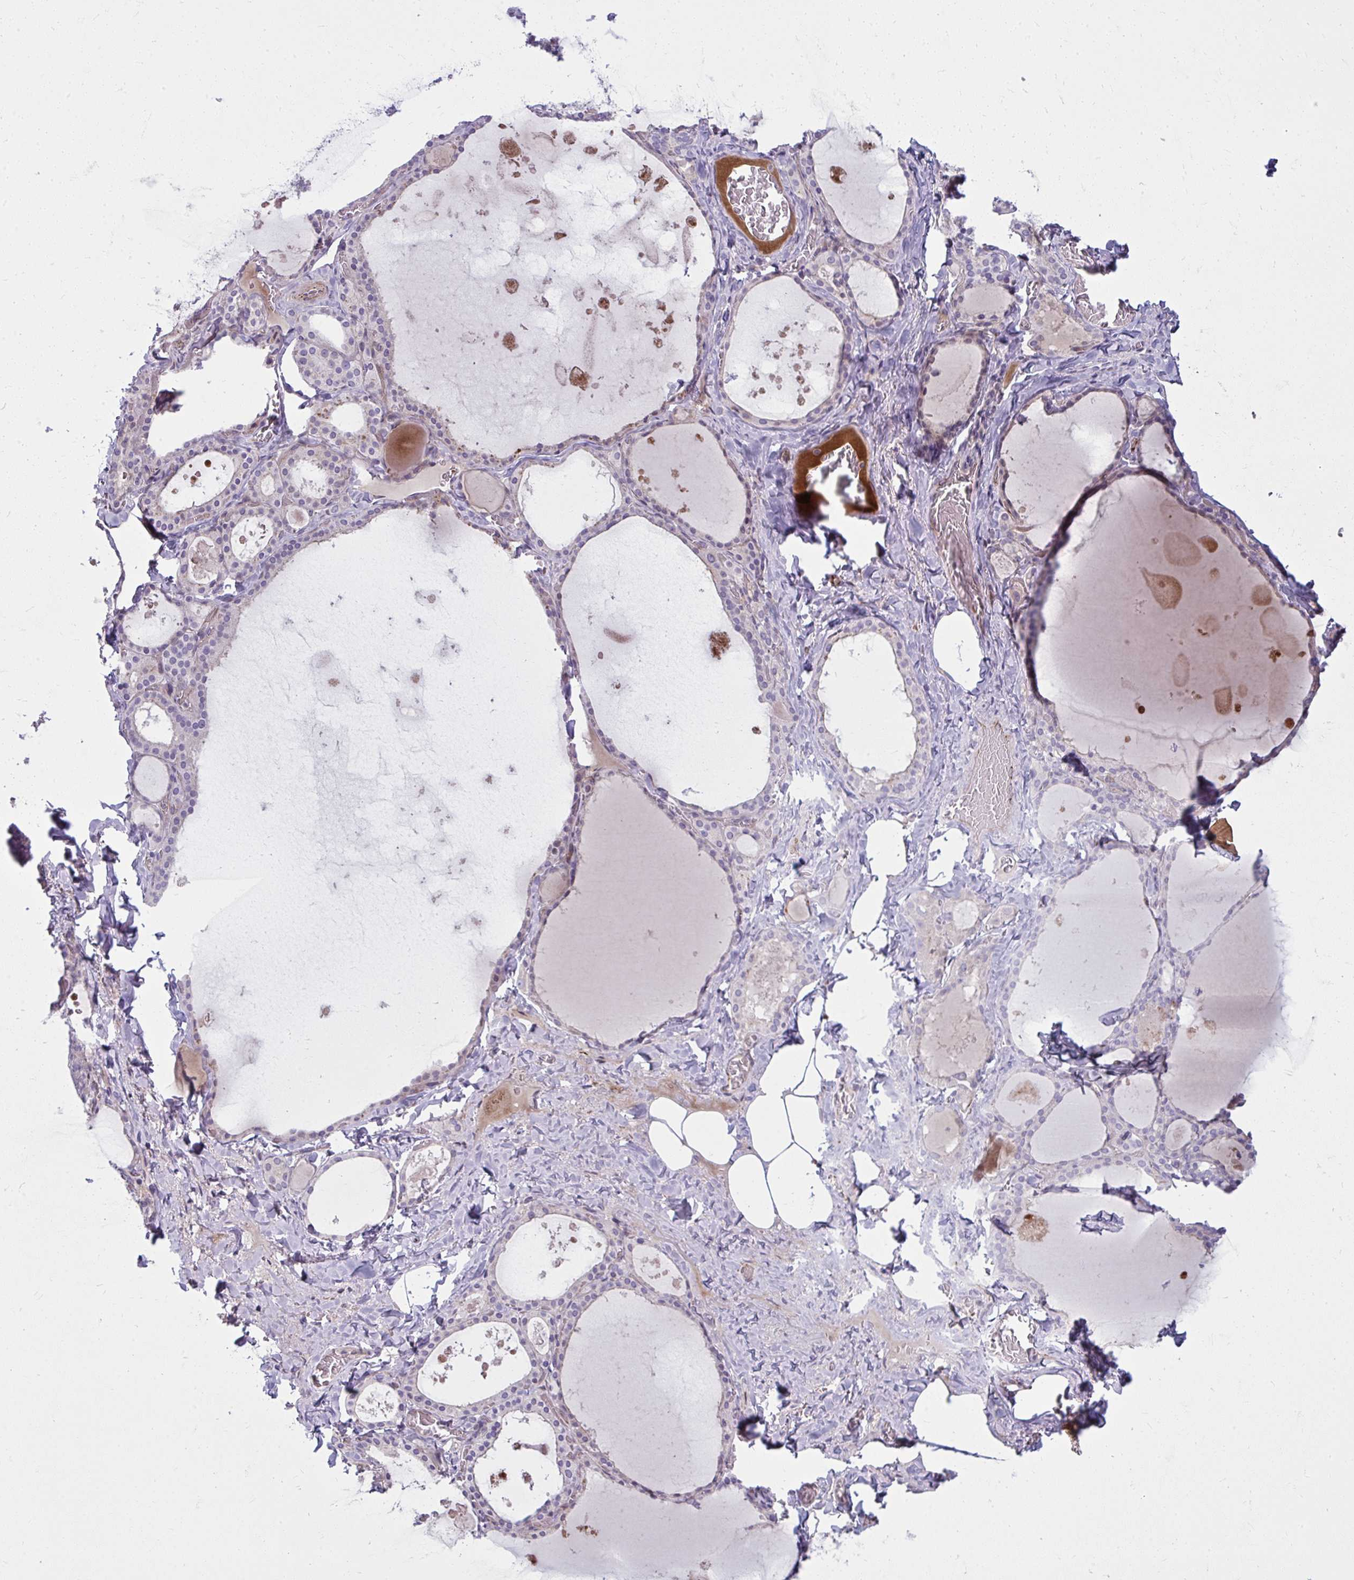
{"staining": {"intensity": "negative", "quantity": "none", "location": "none"}, "tissue": "thyroid gland", "cell_type": "Glandular cells", "image_type": "normal", "snomed": [{"axis": "morphology", "description": "Normal tissue, NOS"}, {"axis": "topography", "description": "Thyroid gland"}], "caption": "IHC histopathology image of normal human thyroid gland stained for a protein (brown), which exhibits no staining in glandular cells. (DAB IHC visualized using brightfield microscopy, high magnification).", "gene": "SLC14A1", "patient": {"sex": "male", "age": 56}}